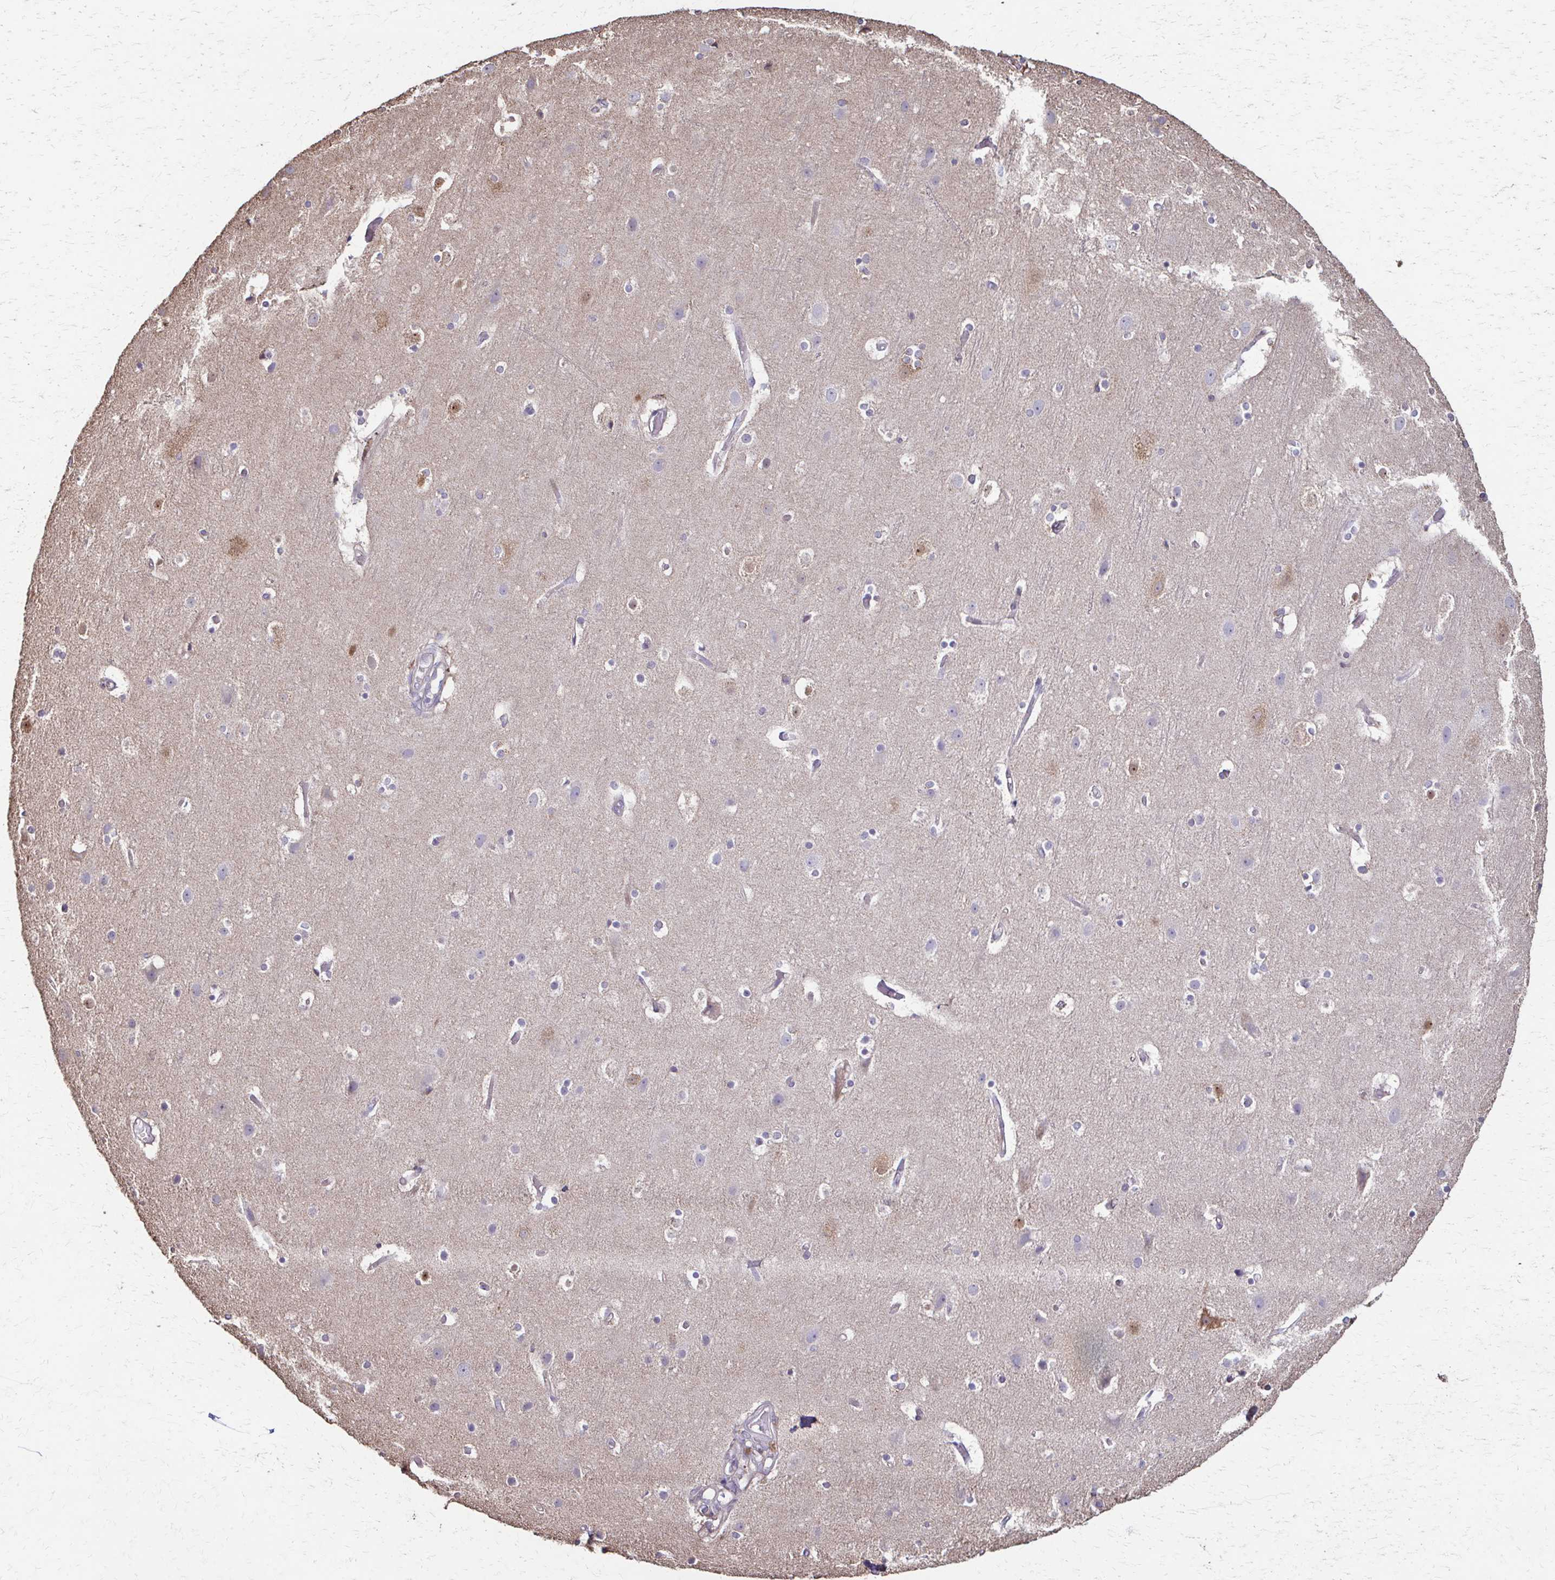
{"staining": {"intensity": "negative", "quantity": "none", "location": "none"}, "tissue": "cerebral cortex", "cell_type": "Endothelial cells", "image_type": "normal", "snomed": [{"axis": "morphology", "description": "Normal tissue, NOS"}, {"axis": "topography", "description": "Cerebral cortex"}], "caption": "Unremarkable cerebral cortex was stained to show a protein in brown. There is no significant positivity in endothelial cells.", "gene": "IL18BP", "patient": {"sex": "female", "age": 52}}